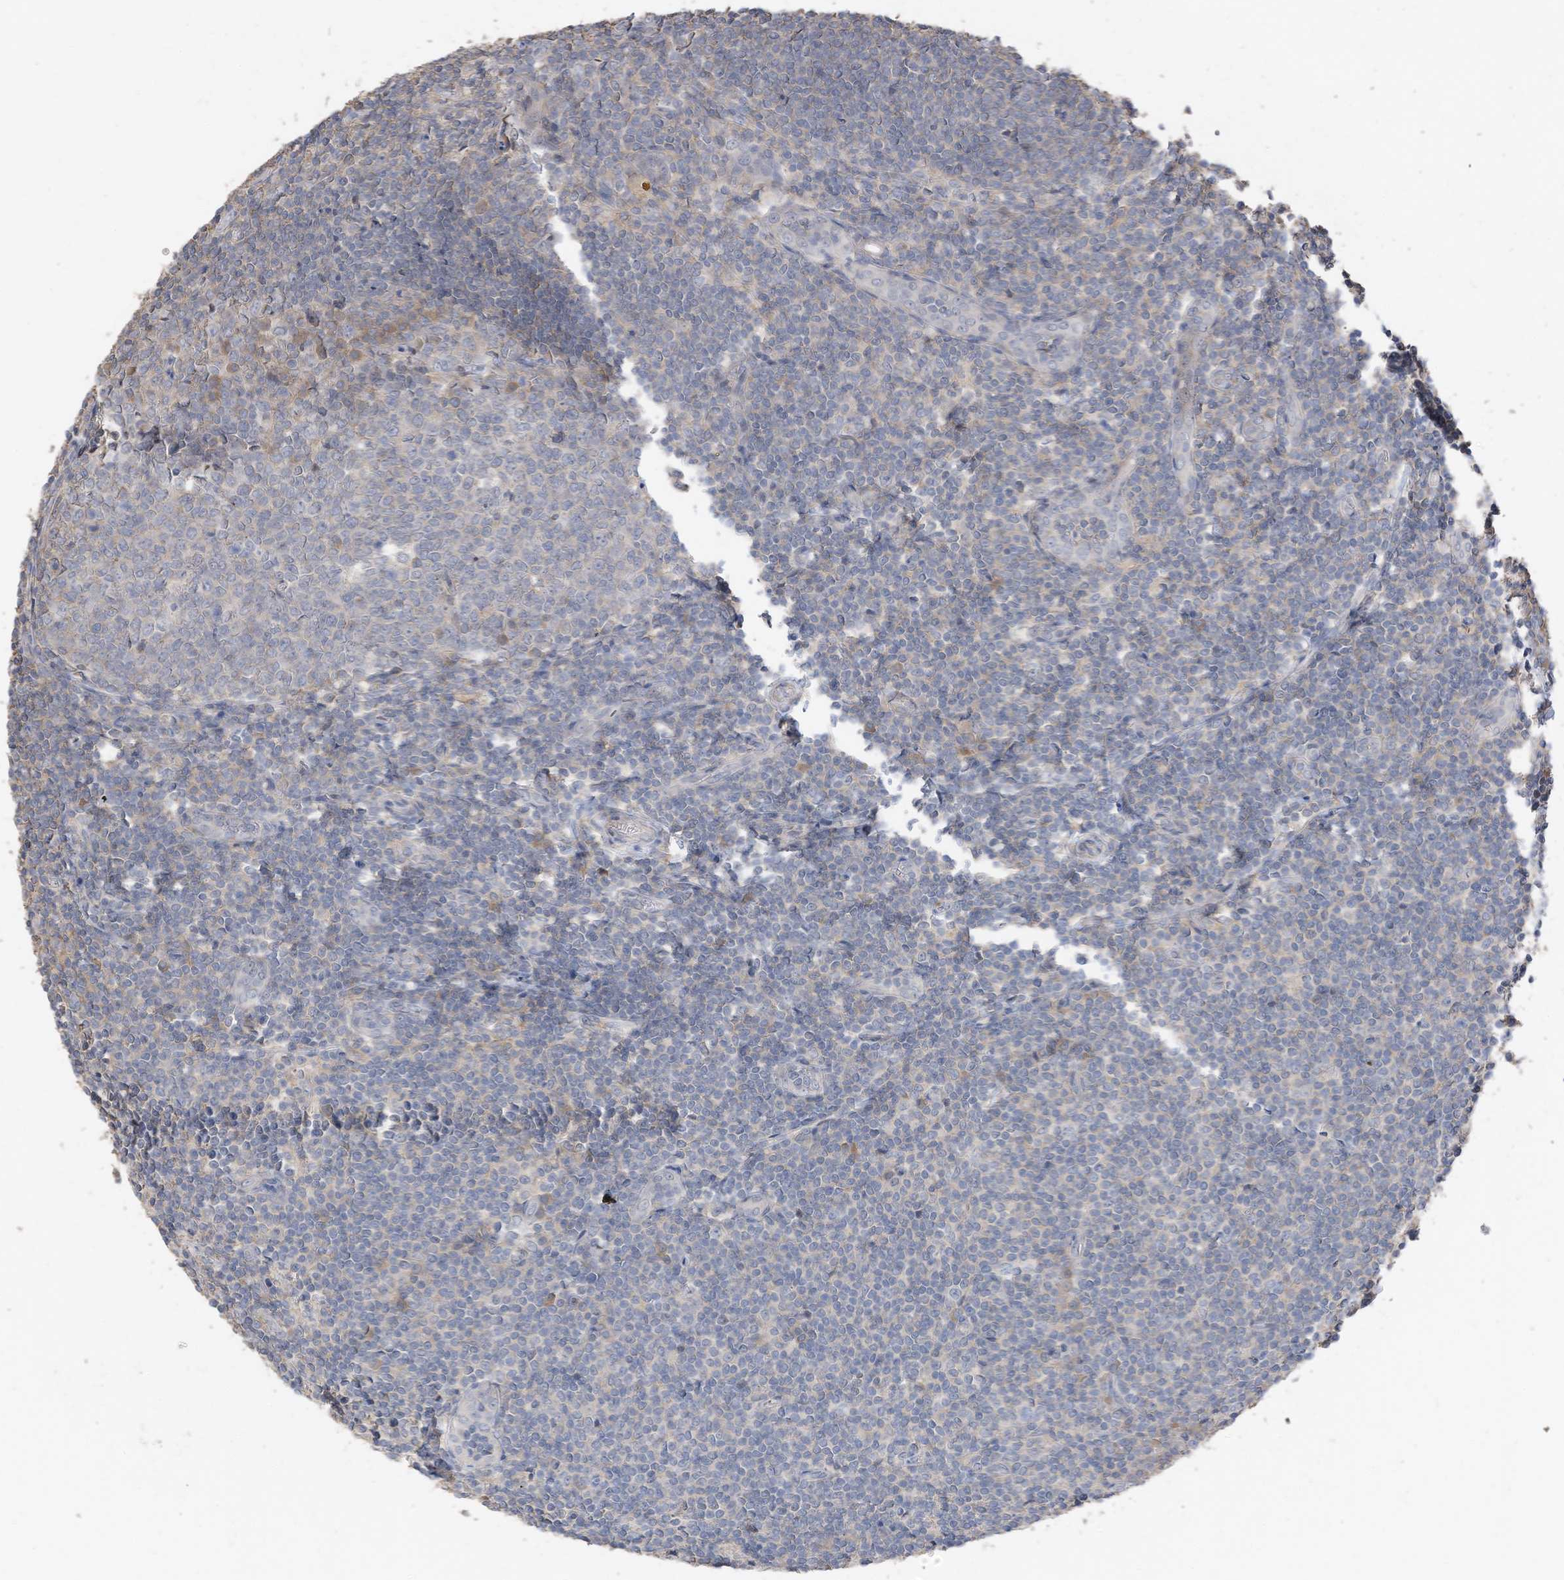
{"staining": {"intensity": "negative", "quantity": "none", "location": "none"}, "tissue": "tonsil", "cell_type": "Germinal center cells", "image_type": "normal", "snomed": [{"axis": "morphology", "description": "Normal tissue, NOS"}, {"axis": "topography", "description": "Tonsil"}], "caption": "Immunohistochemistry micrograph of unremarkable tonsil: tonsil stained with DAB shows no significant protein expression in germinal center cells.", "gene": "SLFN14", "patient": {"sex": "male", "age": 27}}